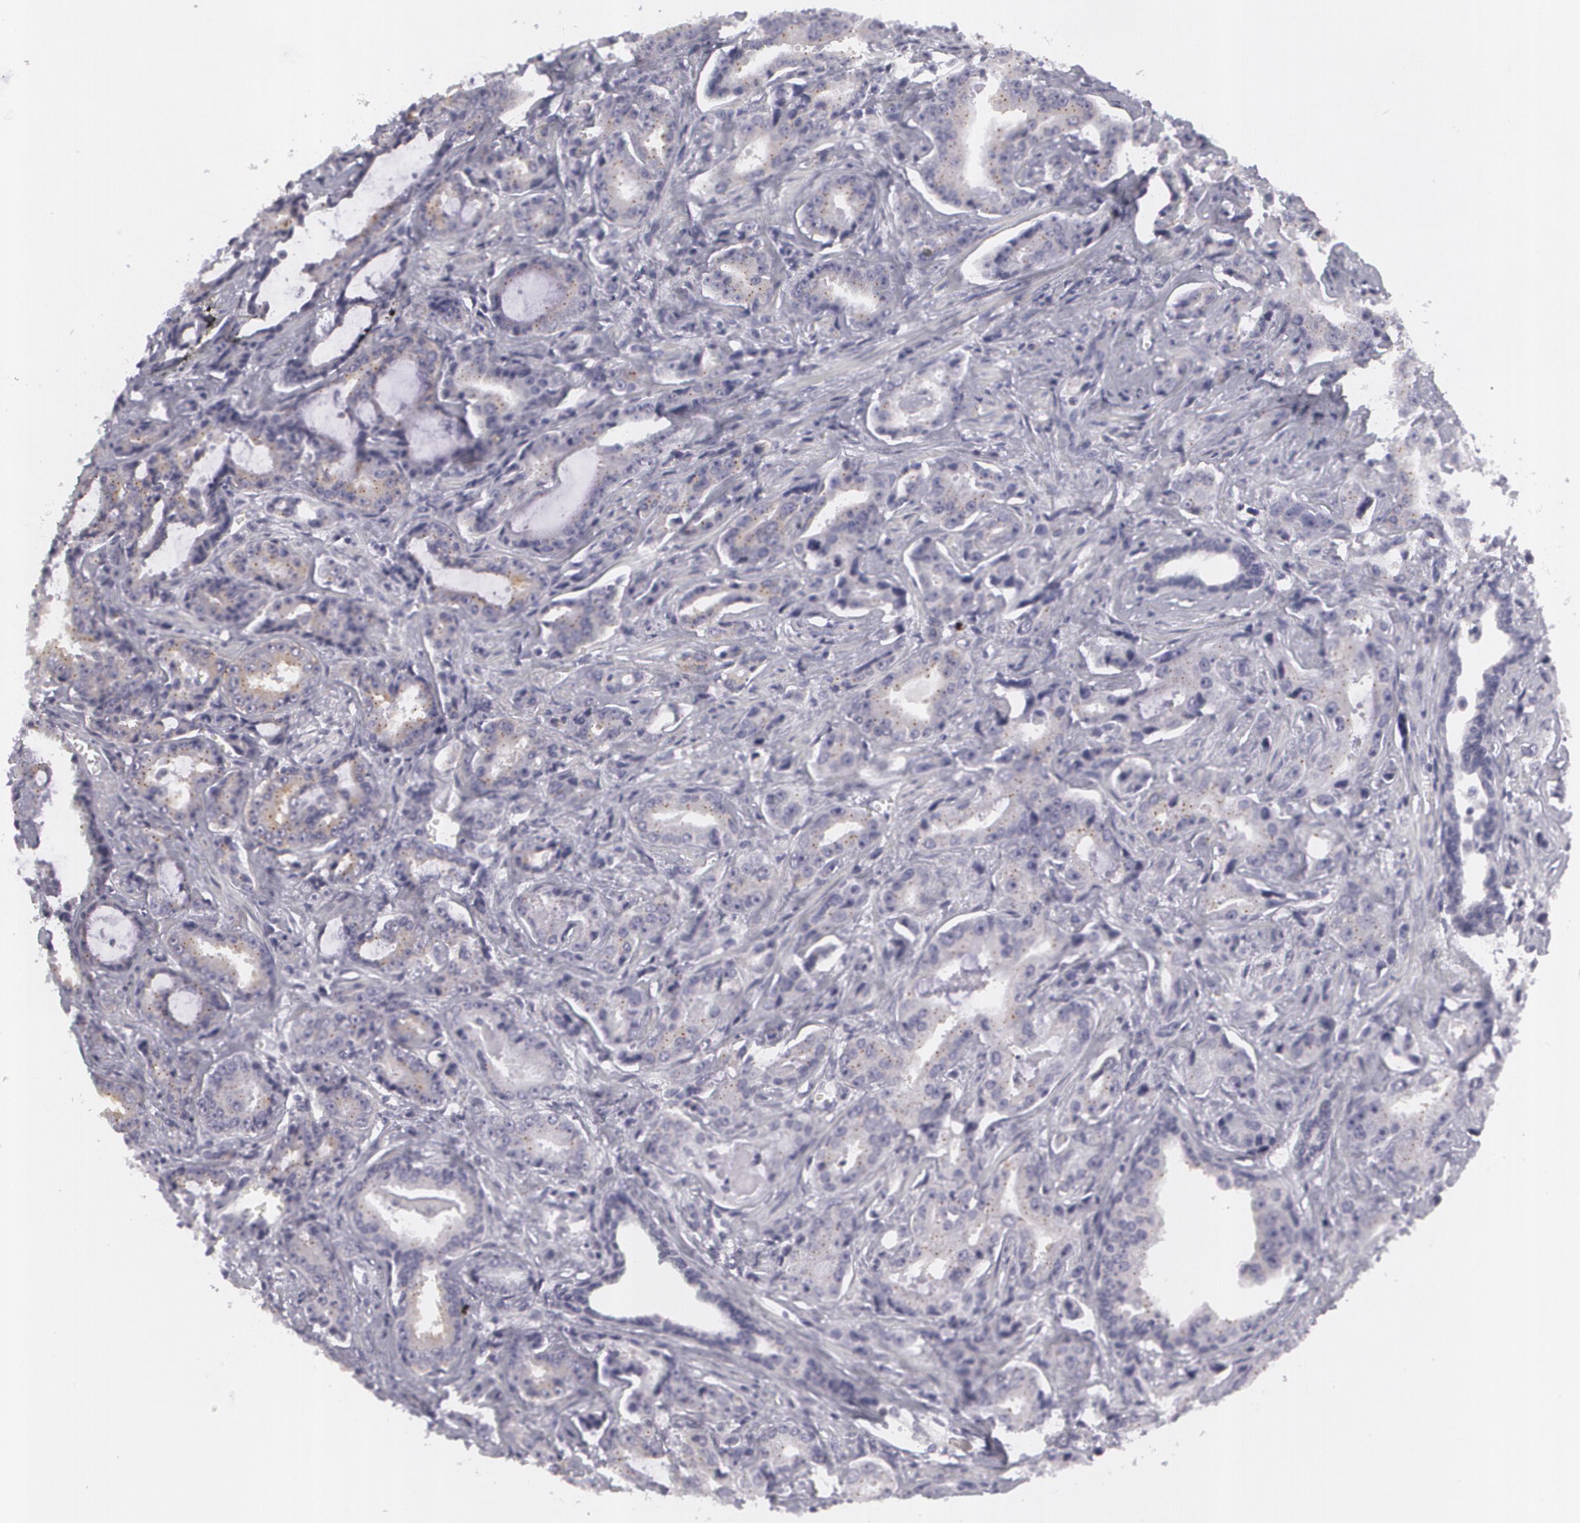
{"staining": {"intensity": "negative", "quantity": "none", "location": "none"}, "tissue": "prostate cancer", "cell_type": "Tumor cells", "image_type": "cancer", "snomed": [{"axis": "morphology", "description": "Adenocarcinoma, Low grade"}, {"axis": "topography", "description": "Prostate"}], "caption": "DAB immunohistochemical staining of human prostate cancer demonstrates no significant staining in tumor cells. Brightfield microscopy of immunohistochemistry (IHC) stained with DAB (brown) and hematoxylin (blue), captured at high magnification.", "gene": "MBNL3", "patient": {"sex": "male", "age": 65}}